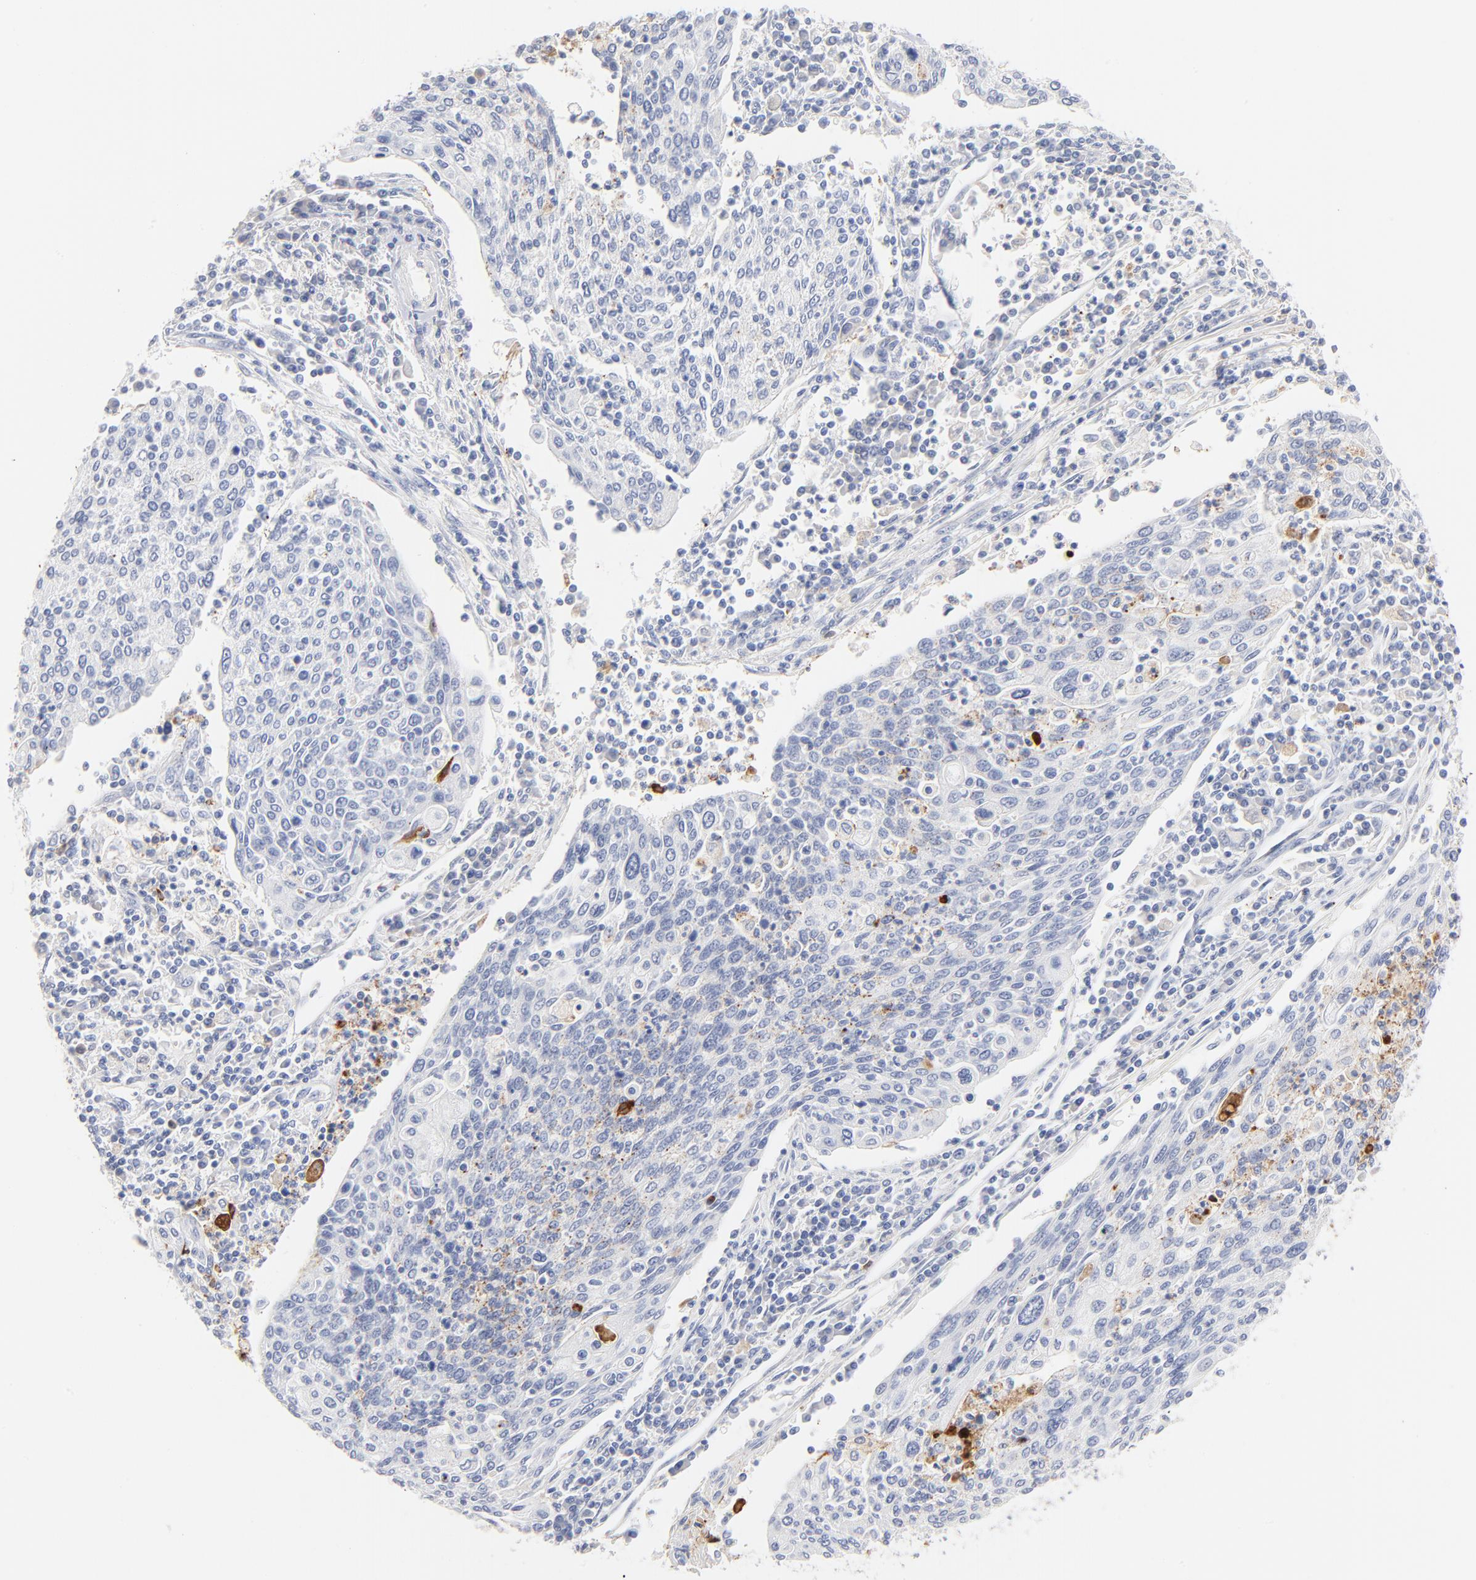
{"staining": {"intensity": "negative", "quantity": "none", "location": "none"}, "tissue": "cervical cancer", "cell_type": "Tumor cells", "image_type": "cancer", "snomed": [{"axis": "morphology", "description": "Squamous cell carcinoma, NOS"}, {"axis": "topography", "description": "Cervix"}], "caption": "Immunohistochemistry (IHC) histopathology image of neoplastic tissue: cervical squamous cell carcinoma stained with DAB (3,3'-diaminobenzidine) displays no significant protein expression in tumor cells. (Brightfield microscopy of DAB immunohistochemistry (IHC) at high magnification).", "gene": "APOH", "patient": {"sex": "female", "age": 40}}